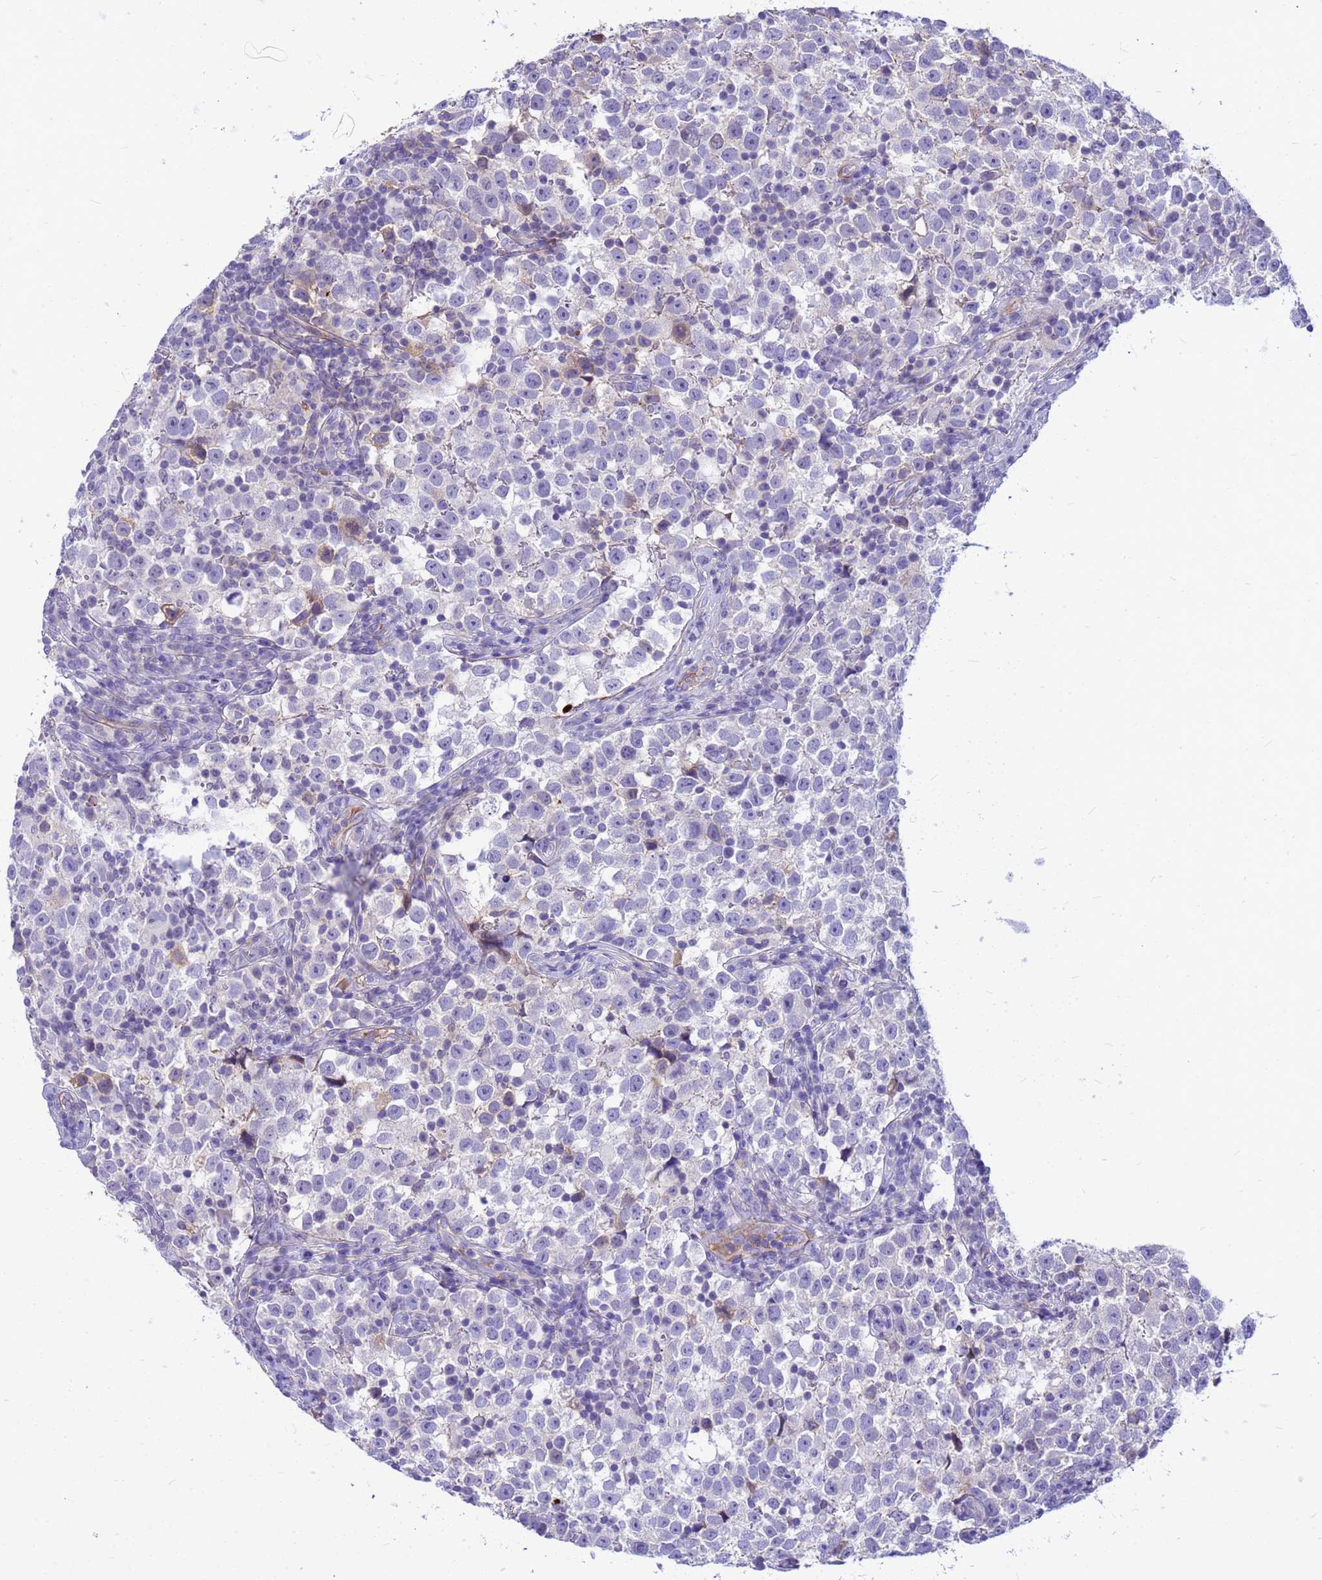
{"staining": {"intensity": "negative", "quantity": "none", "location": "none"}, "tissue": "testis cancer", "cell_type": "Tumor cells", "image_type": "cancer", "snomed": [{"axis": "morphology", "description": "Normal tissue, NOS"}, {"axis": "morphology", "description": "Seminoma, NOS"}, {"axis": "topography", "description": "Testis"}], "caption": "There is no significant expression in tumor cells of testis cancer (seminoma).", "gene": "ORM1", "patient": {"sex": "male", "age": 43}}